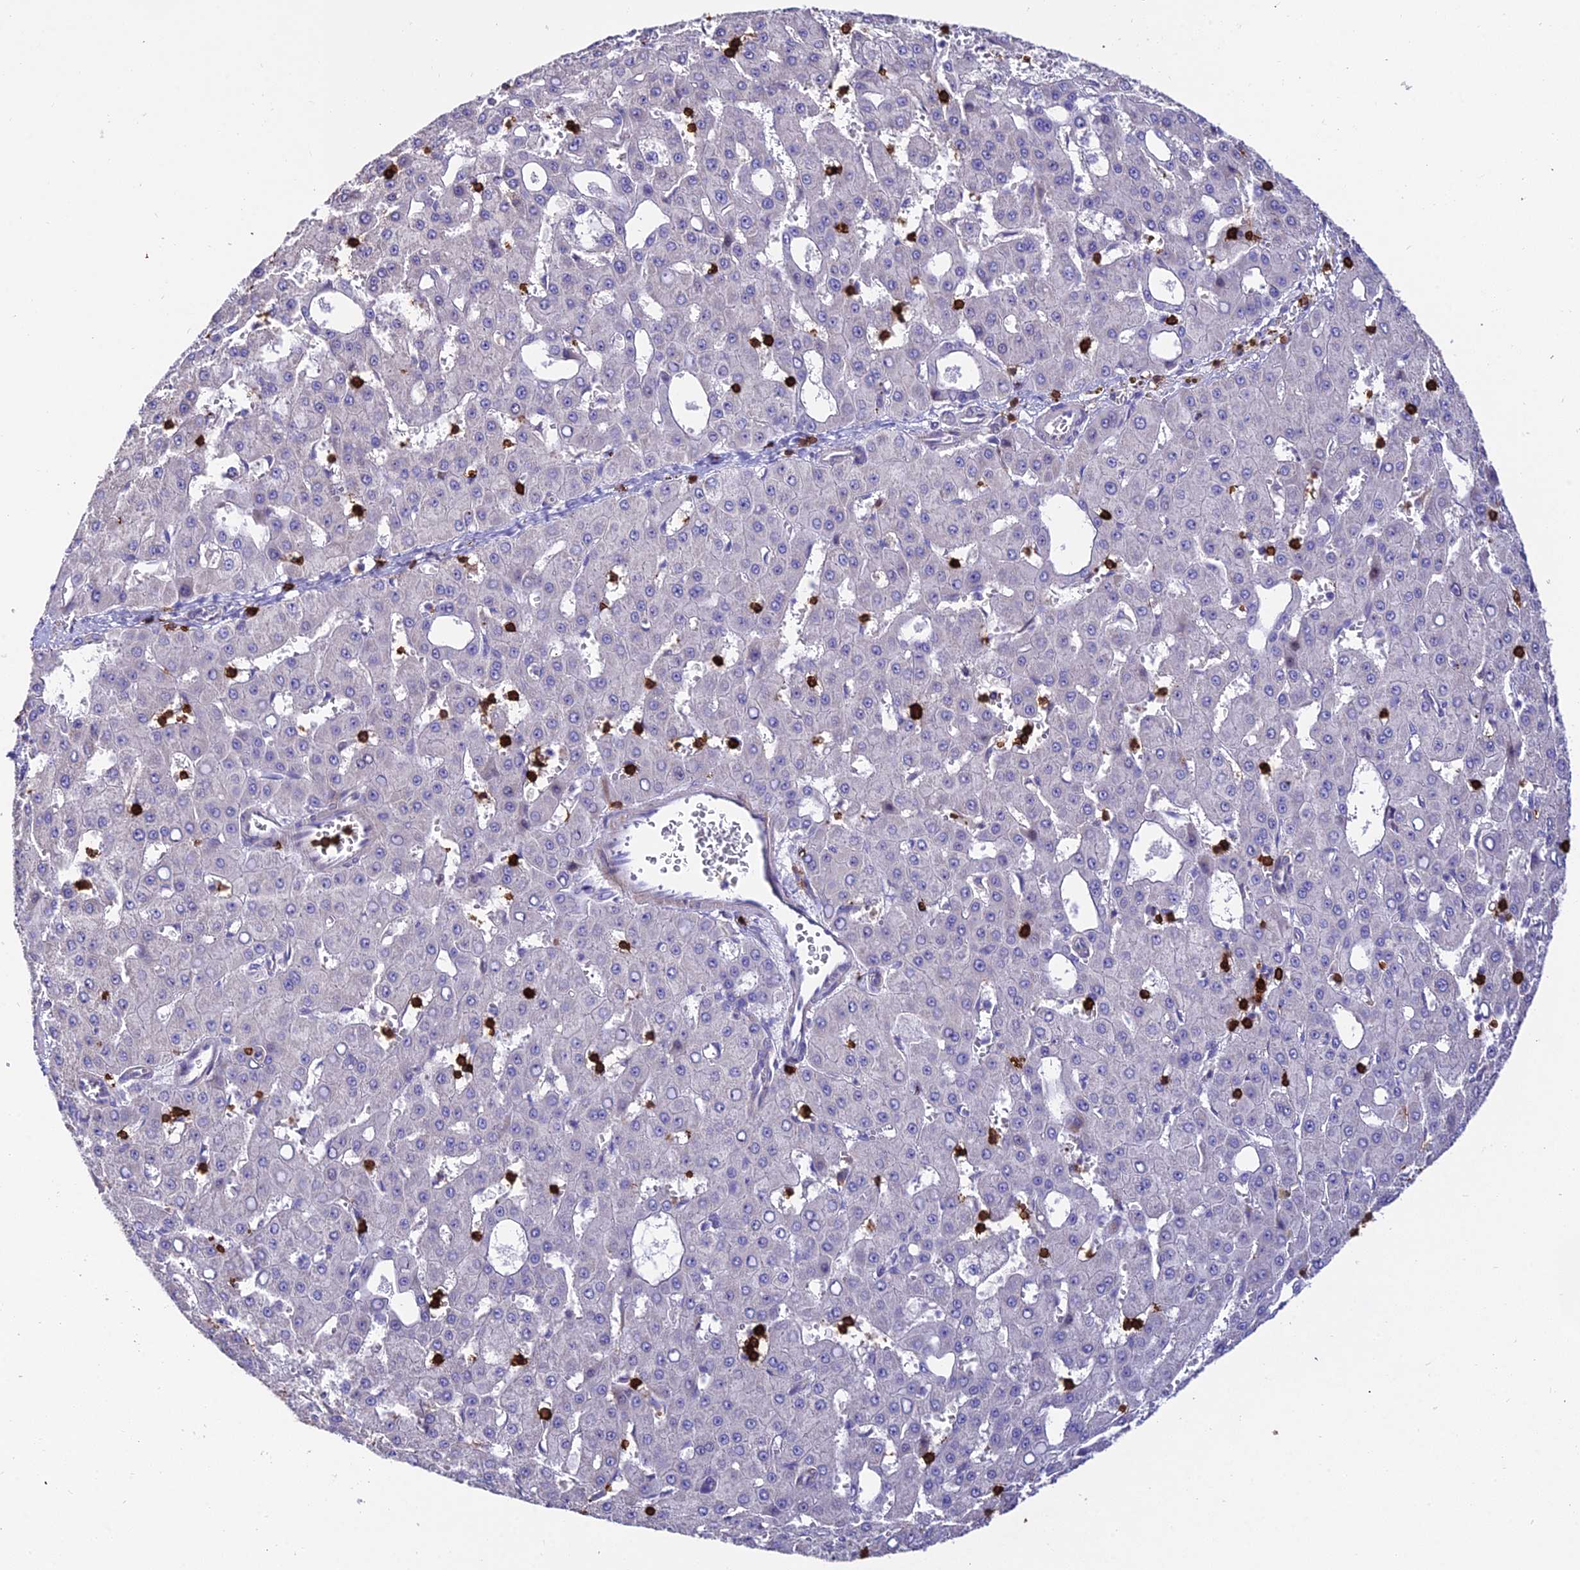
{"staining": {"intensity": "negative", "quantity": "none", "location": "none"}, "tissue": "liver cancer", "cell_type": "Tumor cells", "image_type": "cancer", "snomed": [{"axis": "morphology", "description": "Carcinoma, Hepatocellular, NOS"}, {"axis": "topography", "description": "Liver"}], "caption": "Liver hepatocellular carcinoma stained for a protein using immunohistochemistry displays no expression tumor cells.", "gene": "PTPRCAP", "patient": {"sex": "male", "age": 47}}